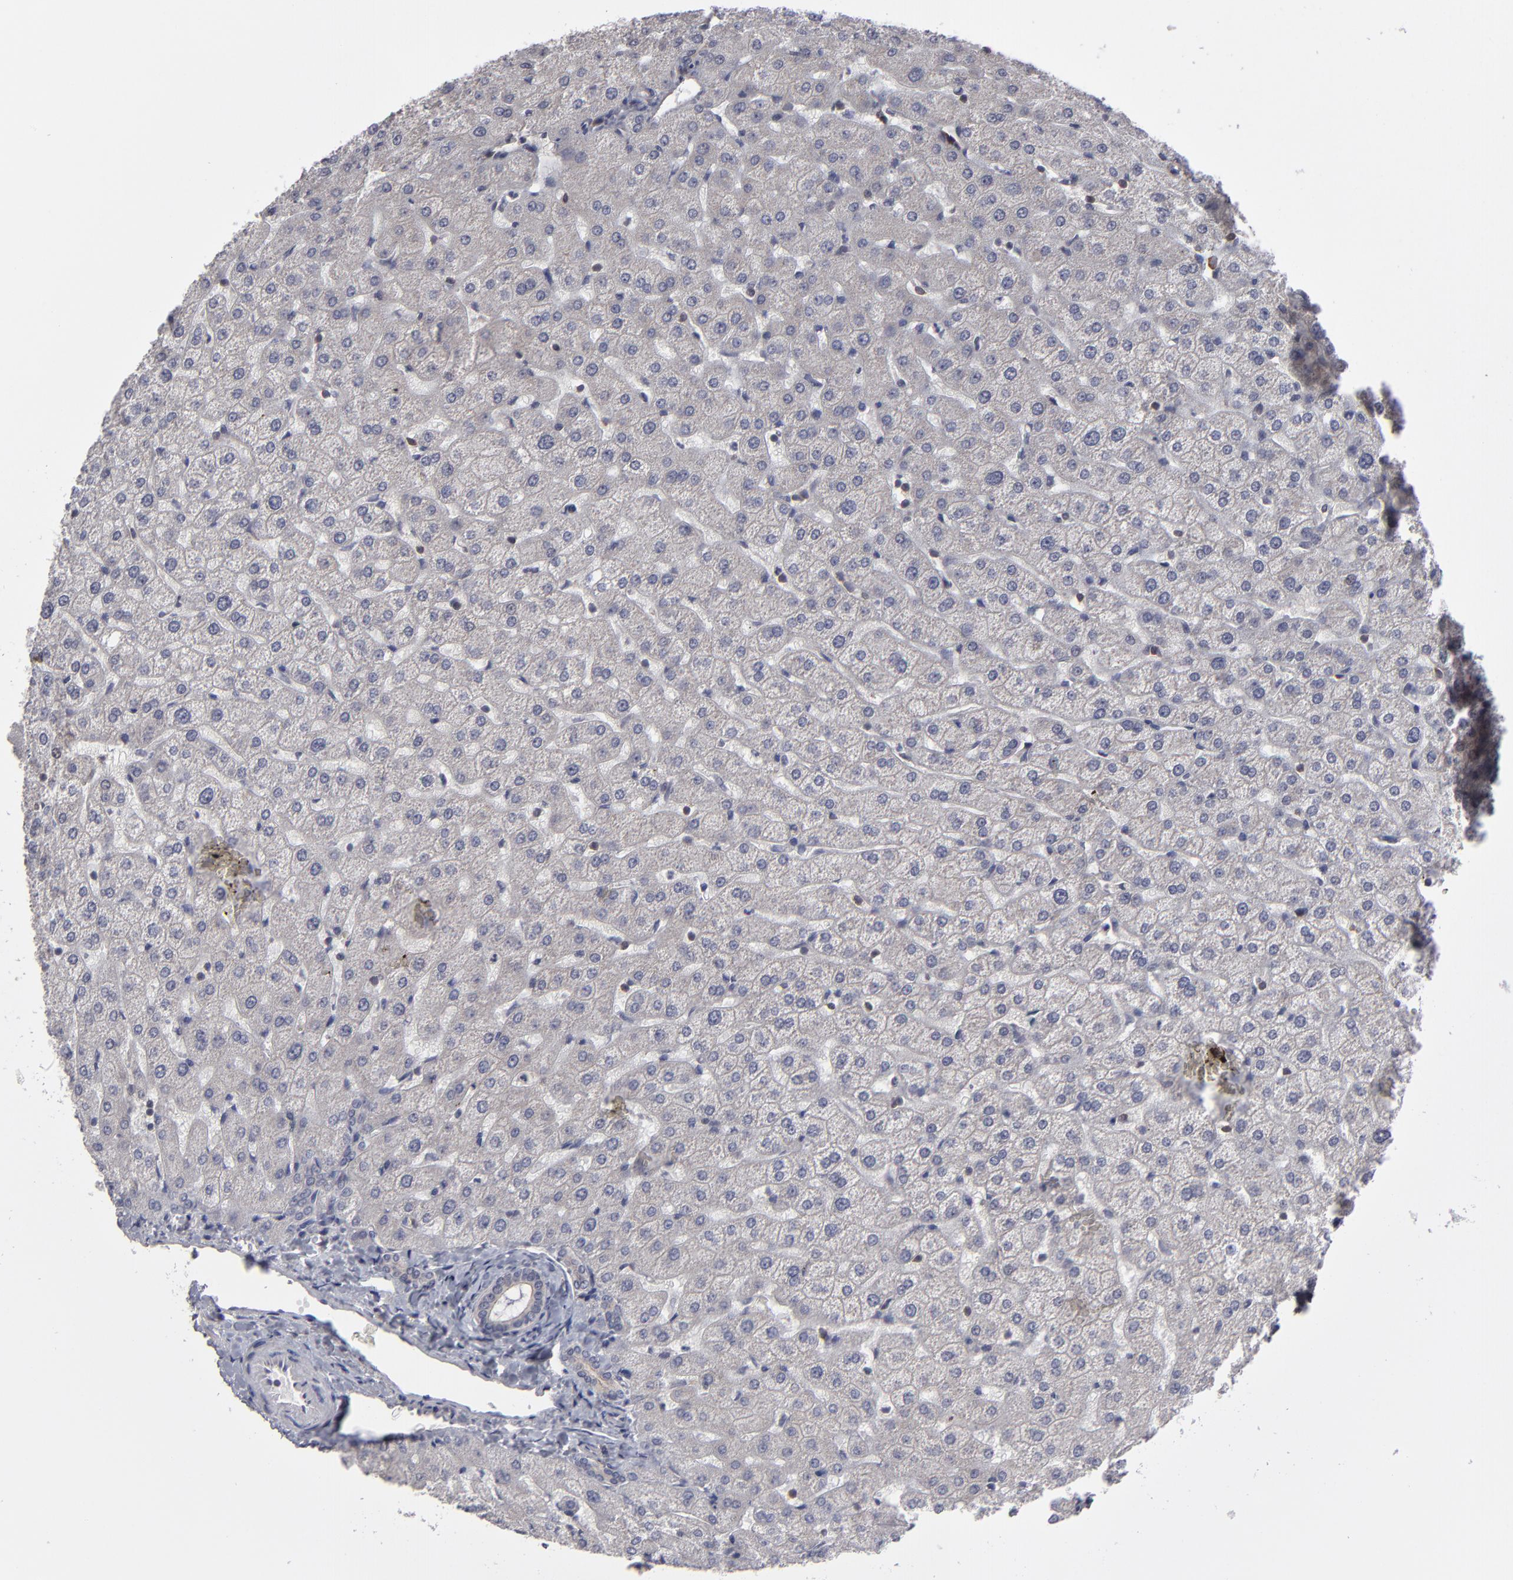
{"staining": {"intensity": "weak", "quantity": "25%-75%", "location": "cytoplasmic/membranous"}, "tissue": "liver", "cell_type": "Cholangiocytes", "image_type": "normal", "snomed": [{"axis": "morphology", "description": "Normal tissue, NOS"}, {"axis": "morphology", "description": "Fibrosis, NOS"}, {"axis": "topography", "description": "Liver"}], "caption": "IHC of benign human liver exhibits low levels of weak cytoplasmic/membranous staining in about 25%-75% of cholangiocytes.", "gene": "GLCCI1", "patient": {"sex": "female", "age": 29}}